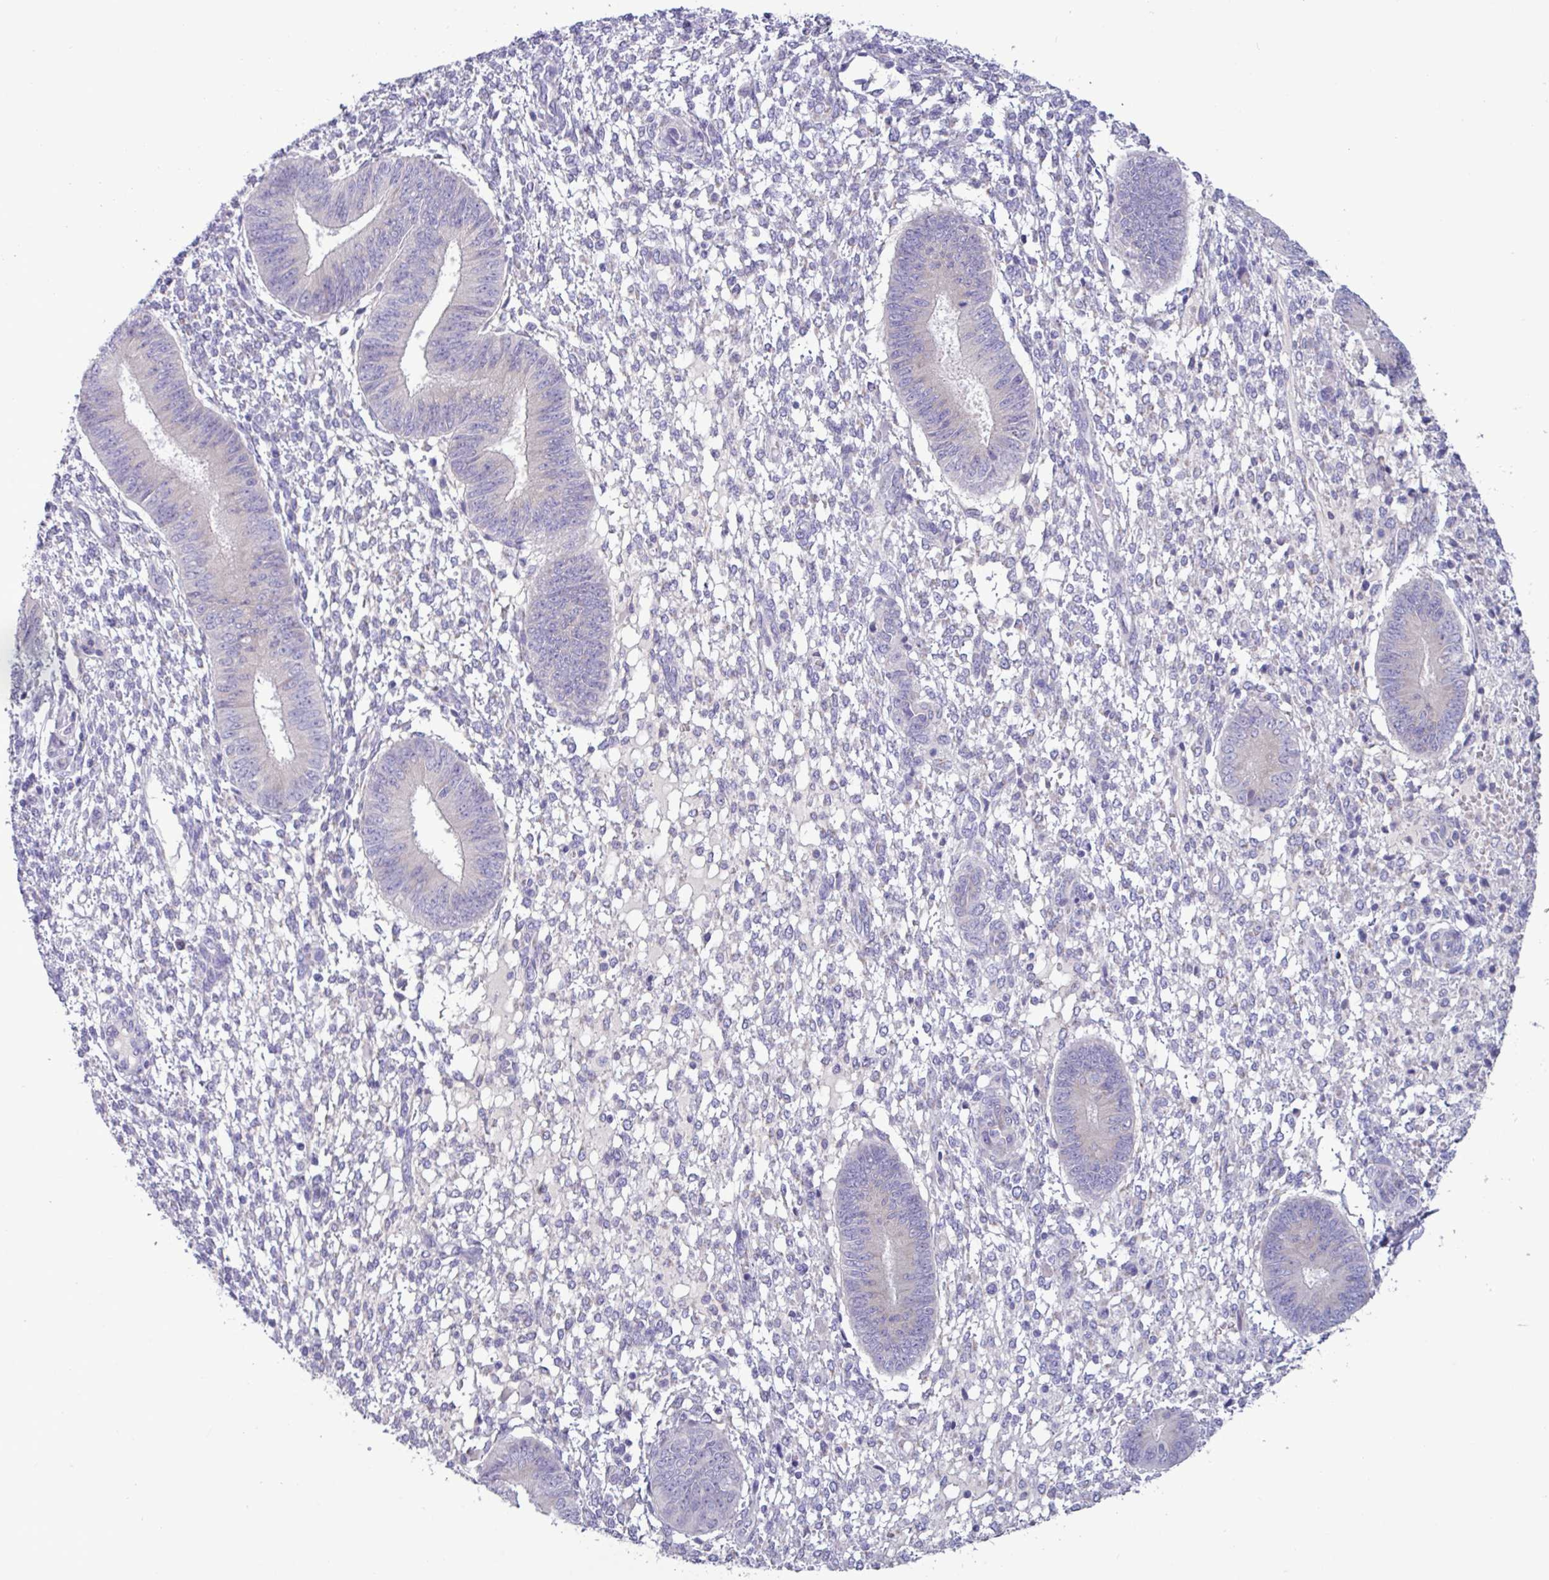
{"staining": {"intensity": "negative", "quantity": "none", "location": "none"}, "tissue": "endometrium", "cell_type": "Cells in endometrial stroma", "image_type": "normal", "snomed": [{"axis": "morphology", "description": "Normal tissue, NOS"}, {"axis": "topography", "description": "Endometrium"}], "caption": "IHC histopathology image of normal endometrium: endometrium stained with DAB displays no significant protein positivity in cells in endometrial stroma.", "gene": "STIMATE", "patient": {"sex": "female", "age": 49}}